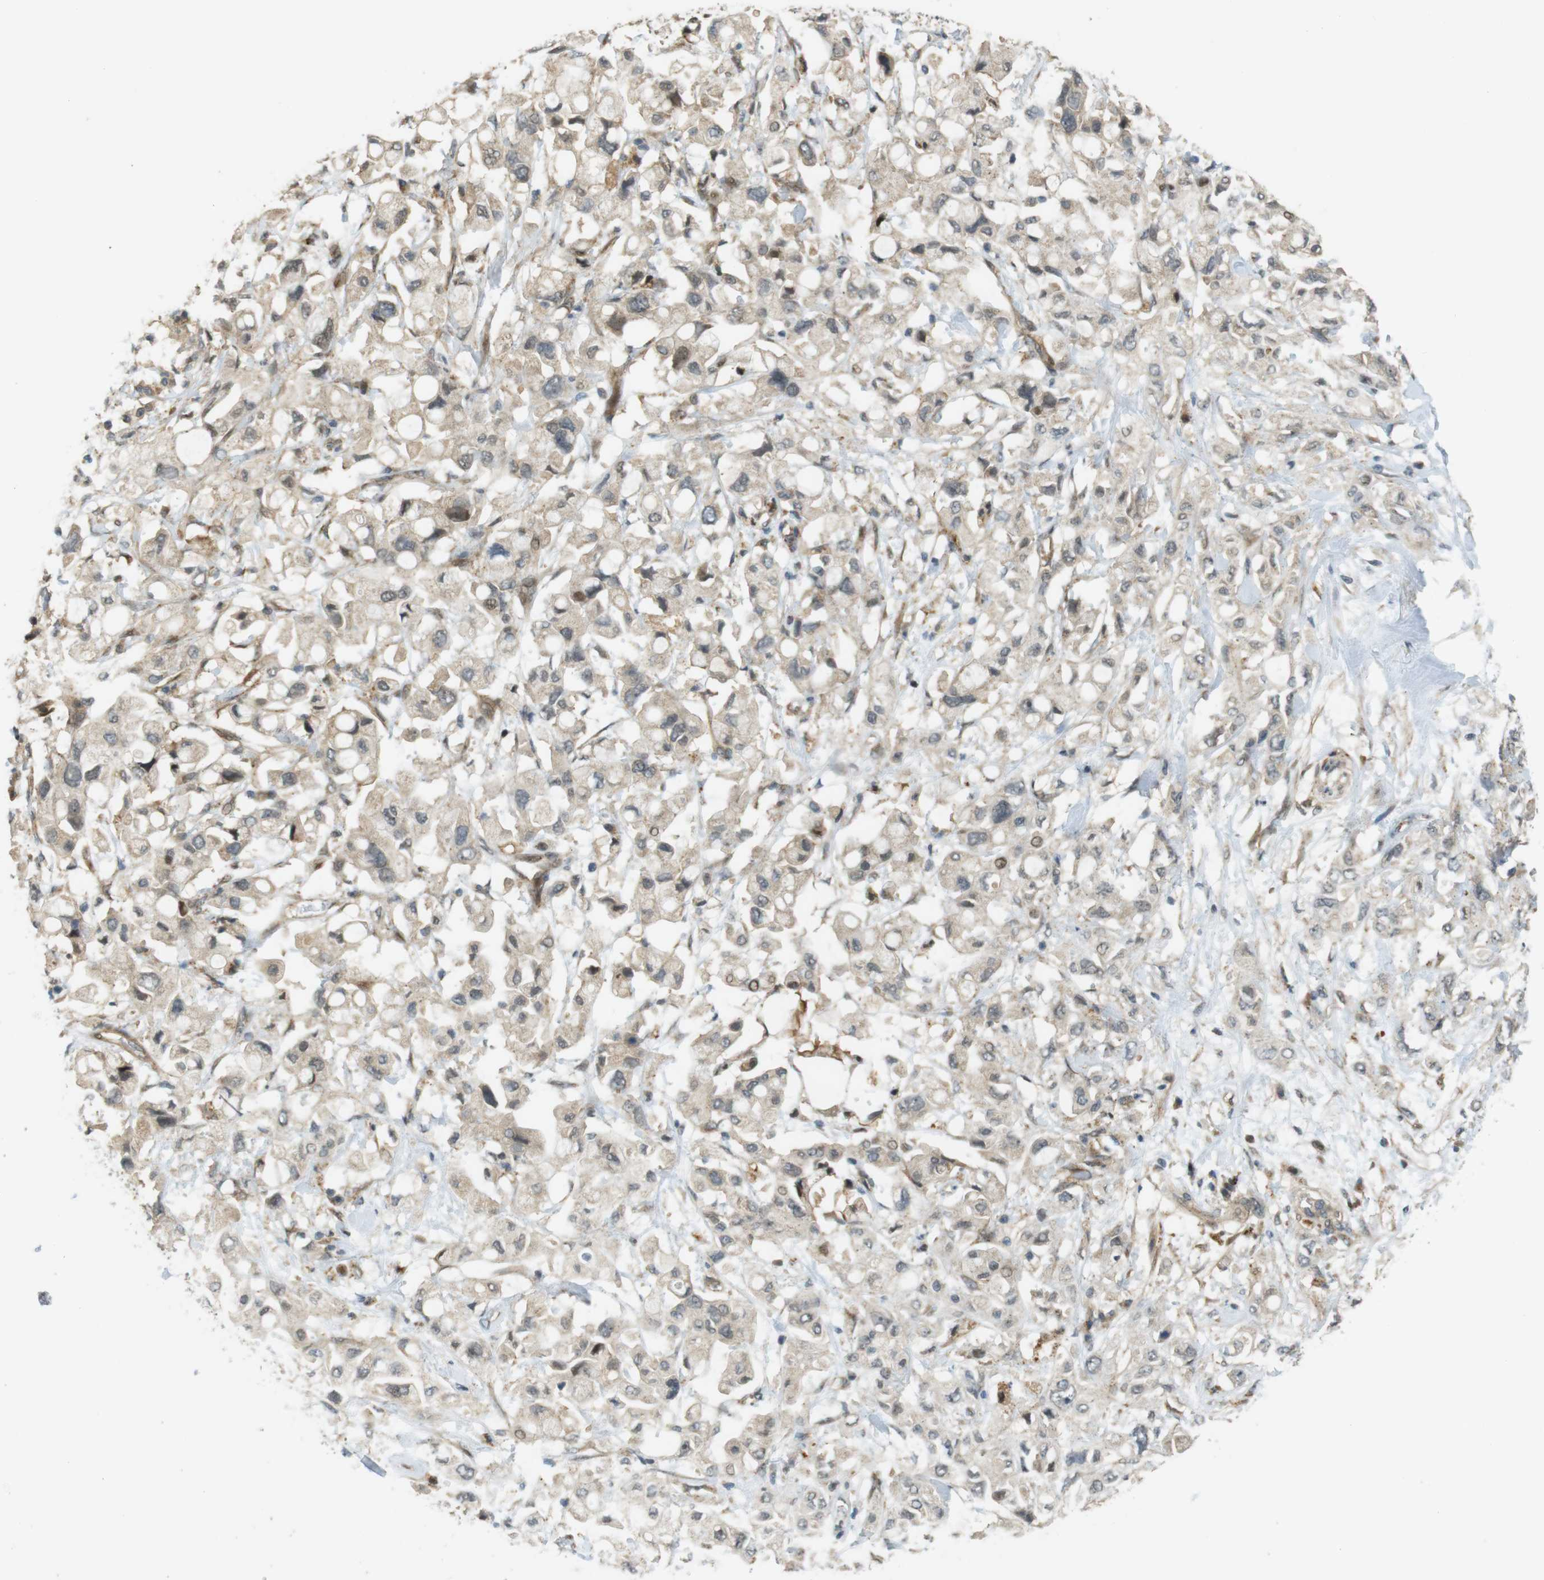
{"staining": {"intensity": "weak", "quantity": "25%-75%", "location": "cytoplasmic/membranous"}, "tissue": "pancreatic cancer", "cell_type": "Tumor cells", "image_type": "cancer", "snomed": [{"axis": "morphology", "description": "Adenocarcinoma, NOS"}, {"axis": "topography", "description": "Pancreas"}], "caption": "IHC micrograph of neoplastic tissue: pancreatic adenocarcinoma stained using immunohistochemistry (IHC) reveals low levels of weak protein expression localized specifically in the cytoplasmic/membranous of tumor cells, appearing as a cytoplasmic/membranous brown color.", "gene": "TSPAN9", "patient": {"sex": "female", "age": 56}}